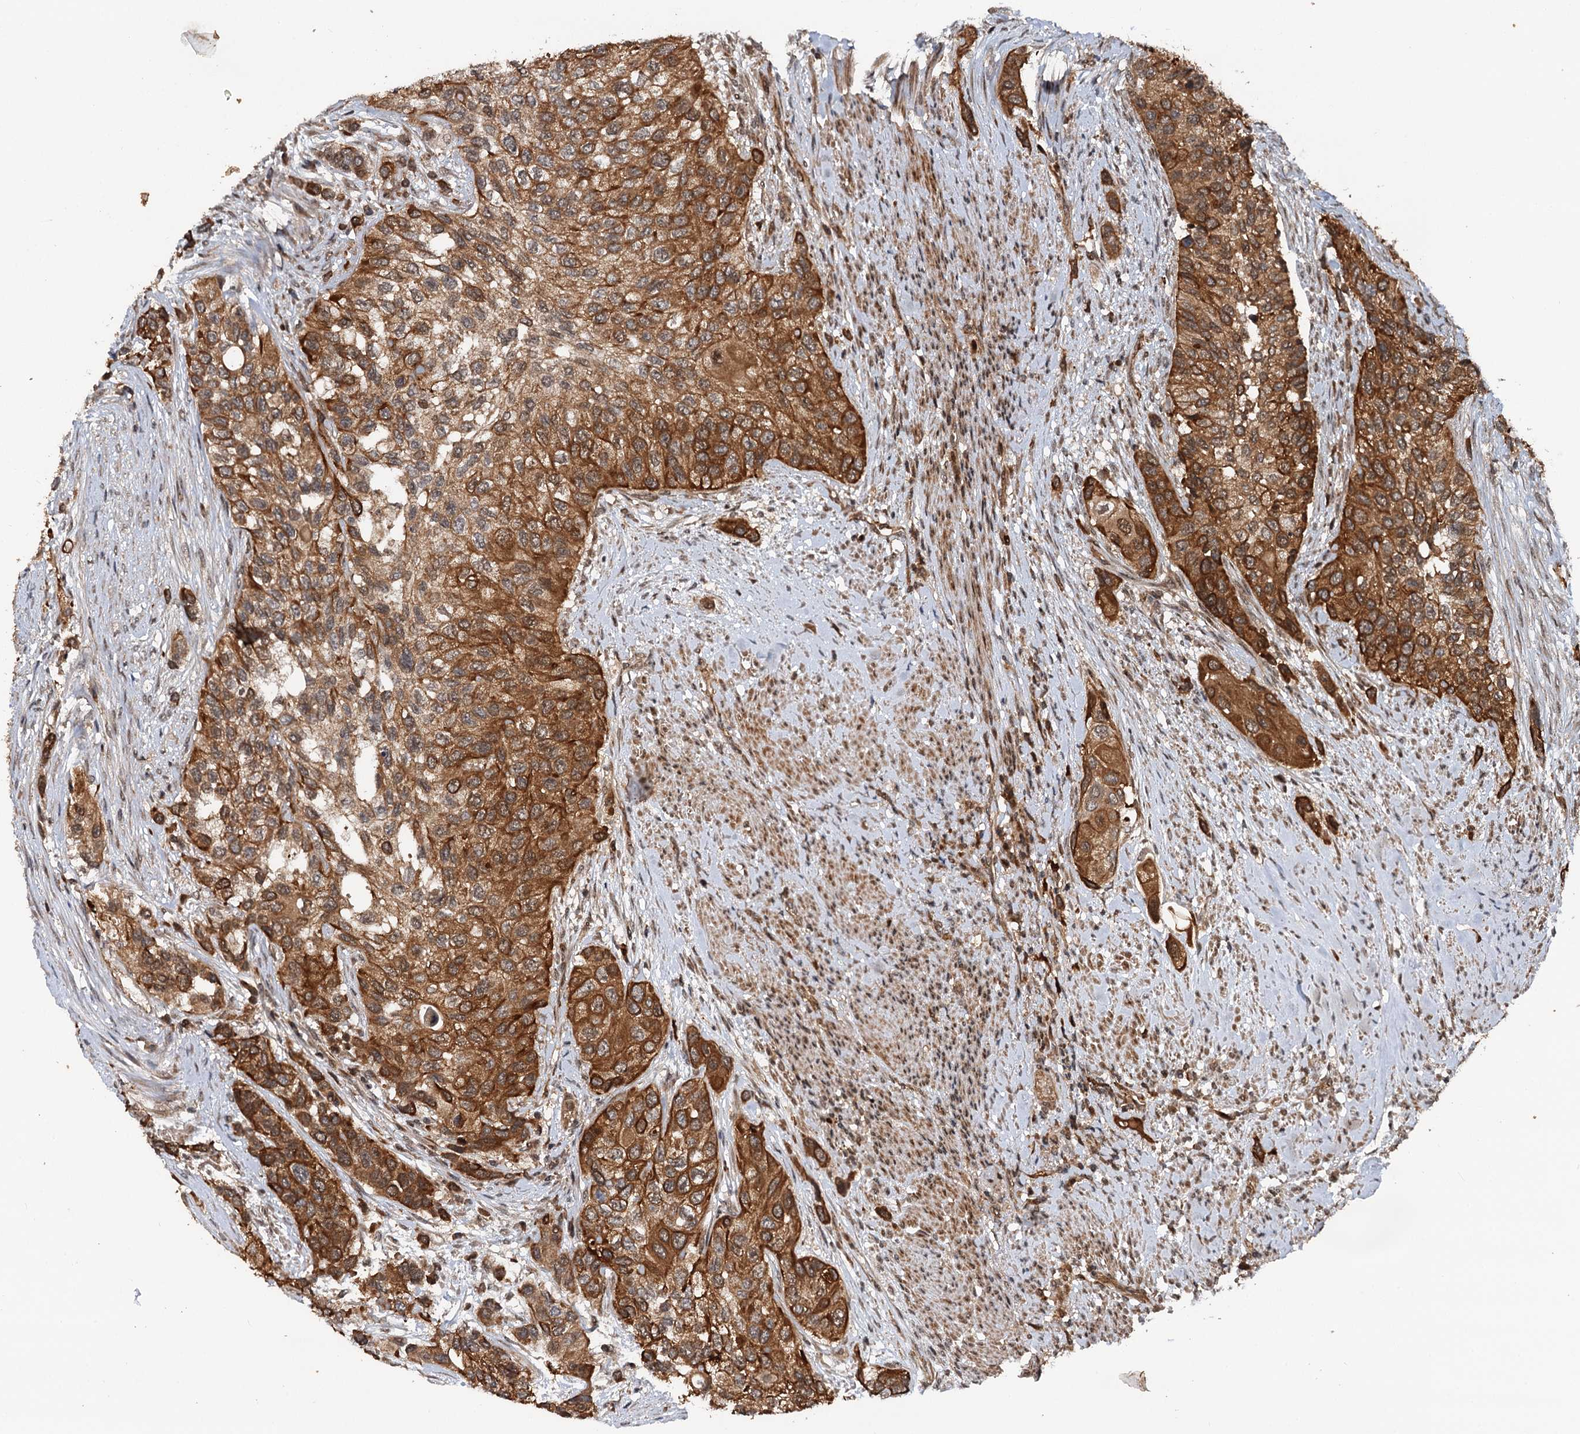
{"staining": {"intensity": "strong", "quantity": ">75%", "location": "cytoplasmic/membranous"}, "tissue": "urothelial cancer", "cell_type": "Tumor cells", "image_type": "cancer", "snomed": [{"axis": "morphology", "description": "Normal tissue, NOS"}, {"axis": "morphology", "description": "Urothelial carcinoma, High grade"}, {"axis": "topography", "description": "Vascular tissue"}, {"axis": "topography", "description": "Urinary bladder"}], "caption": "Urothelial cancer stained with a brown dye demonstrates strong cytoplasmic/membranous positive expression in about >75% of tumor cells.", "gene": "STUB1", "patient": {"sex": "female", "age": 56}}